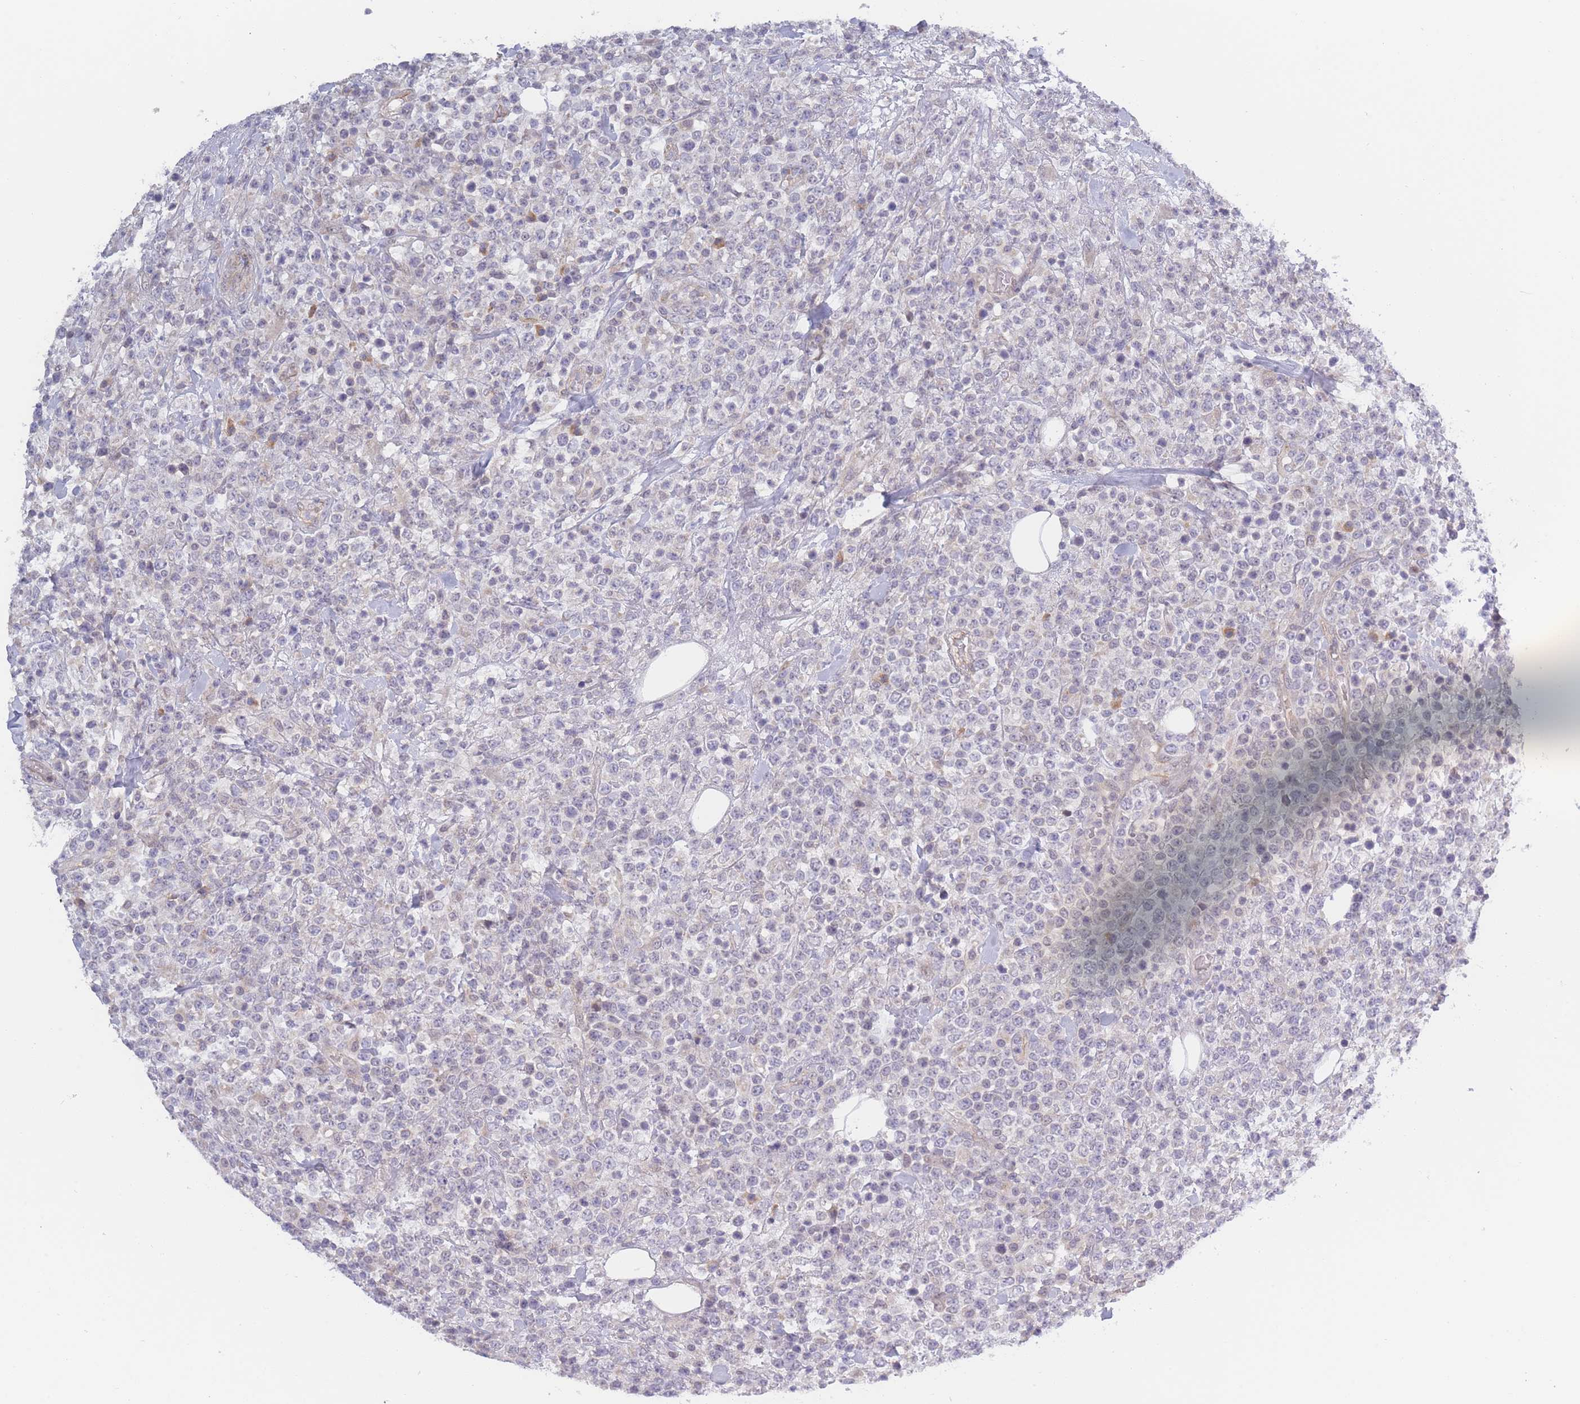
{"staining": {"intensity": "negative", "quantity": "none", "location": "none"}, "tissue": "lymphoma", "cell_type": "Tumor cells", "image_type": "cancer", "snomed": [{"axis": "morphology", "description": "Malignant lymphoma, non-Hodgkin's type, High grade"}, {"axis": "topography", "description": "Colon"}], "caption": "Photomicrograph shows no protein expression in tumor cells of lymphoma tissue.", "gene": "FAM227B", "patient": {"sex": "female", "age": 53}}